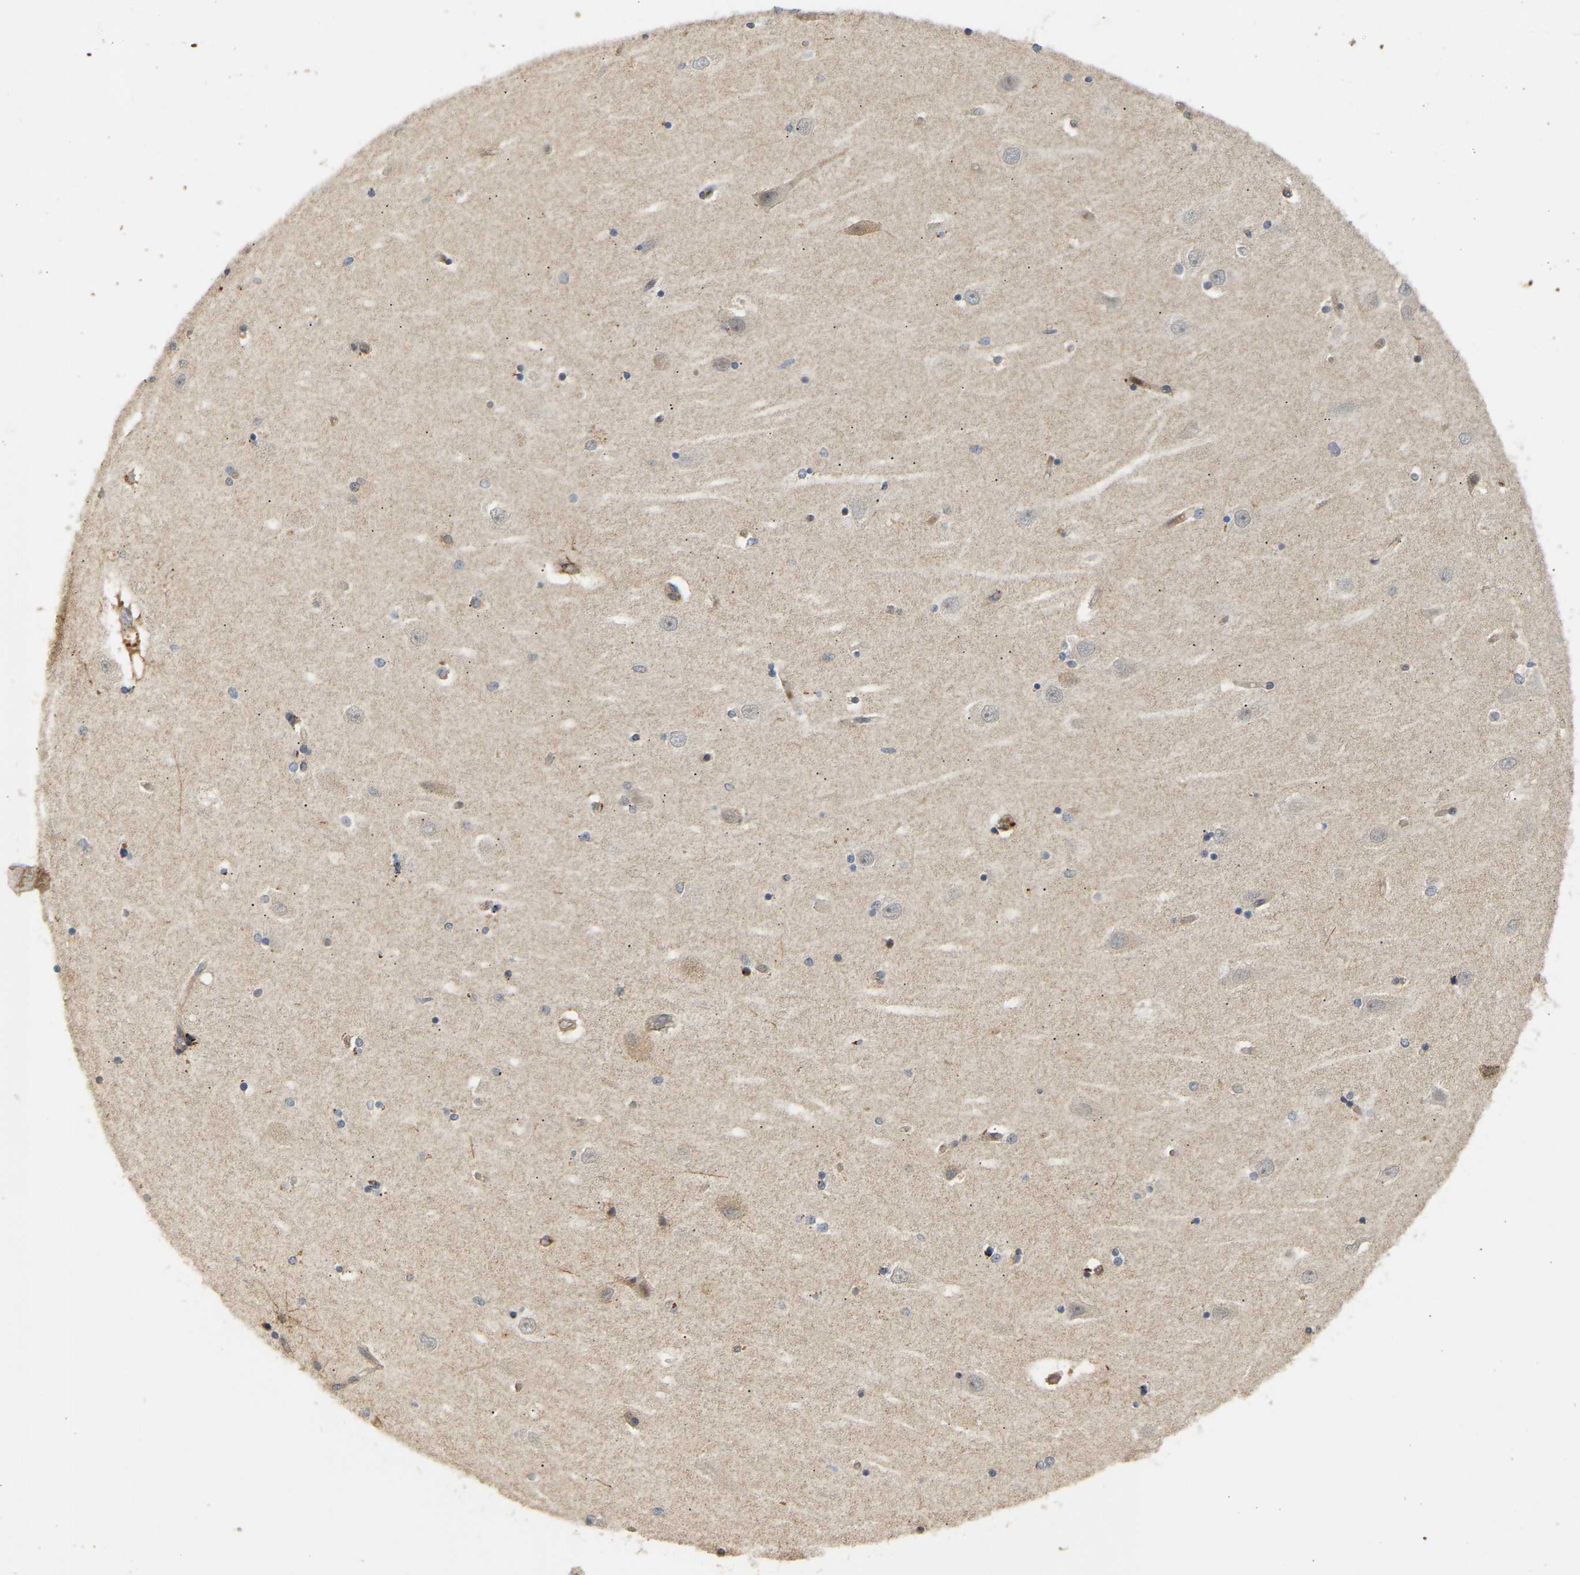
{"staining": {"intensity": "moderate", "quantity": "<25%", "location": "cytoplasmic/membranous"}, "tissue": "hippocampus", "cell_type": "Glial cells", "image_type": "normal", "snomed": [{"axis": "morphology", "description": "Normal tissue, NOS"}, {"axis": "topography", "description": "Hippocampus"}], "caption": "Immunohistochemistry (IHC) (DAB) staining of benign hippocampus demonstrates moderate cytoplasmic/membranous protein expression in approximately <25% of glial cells. The staining was performed using DAB, with brown indicating positive protein expression. Nuclei are stained blue with hematoxylin.", "gene": "POGLUT2", "patient": {"sex": "female", "age": 54}}